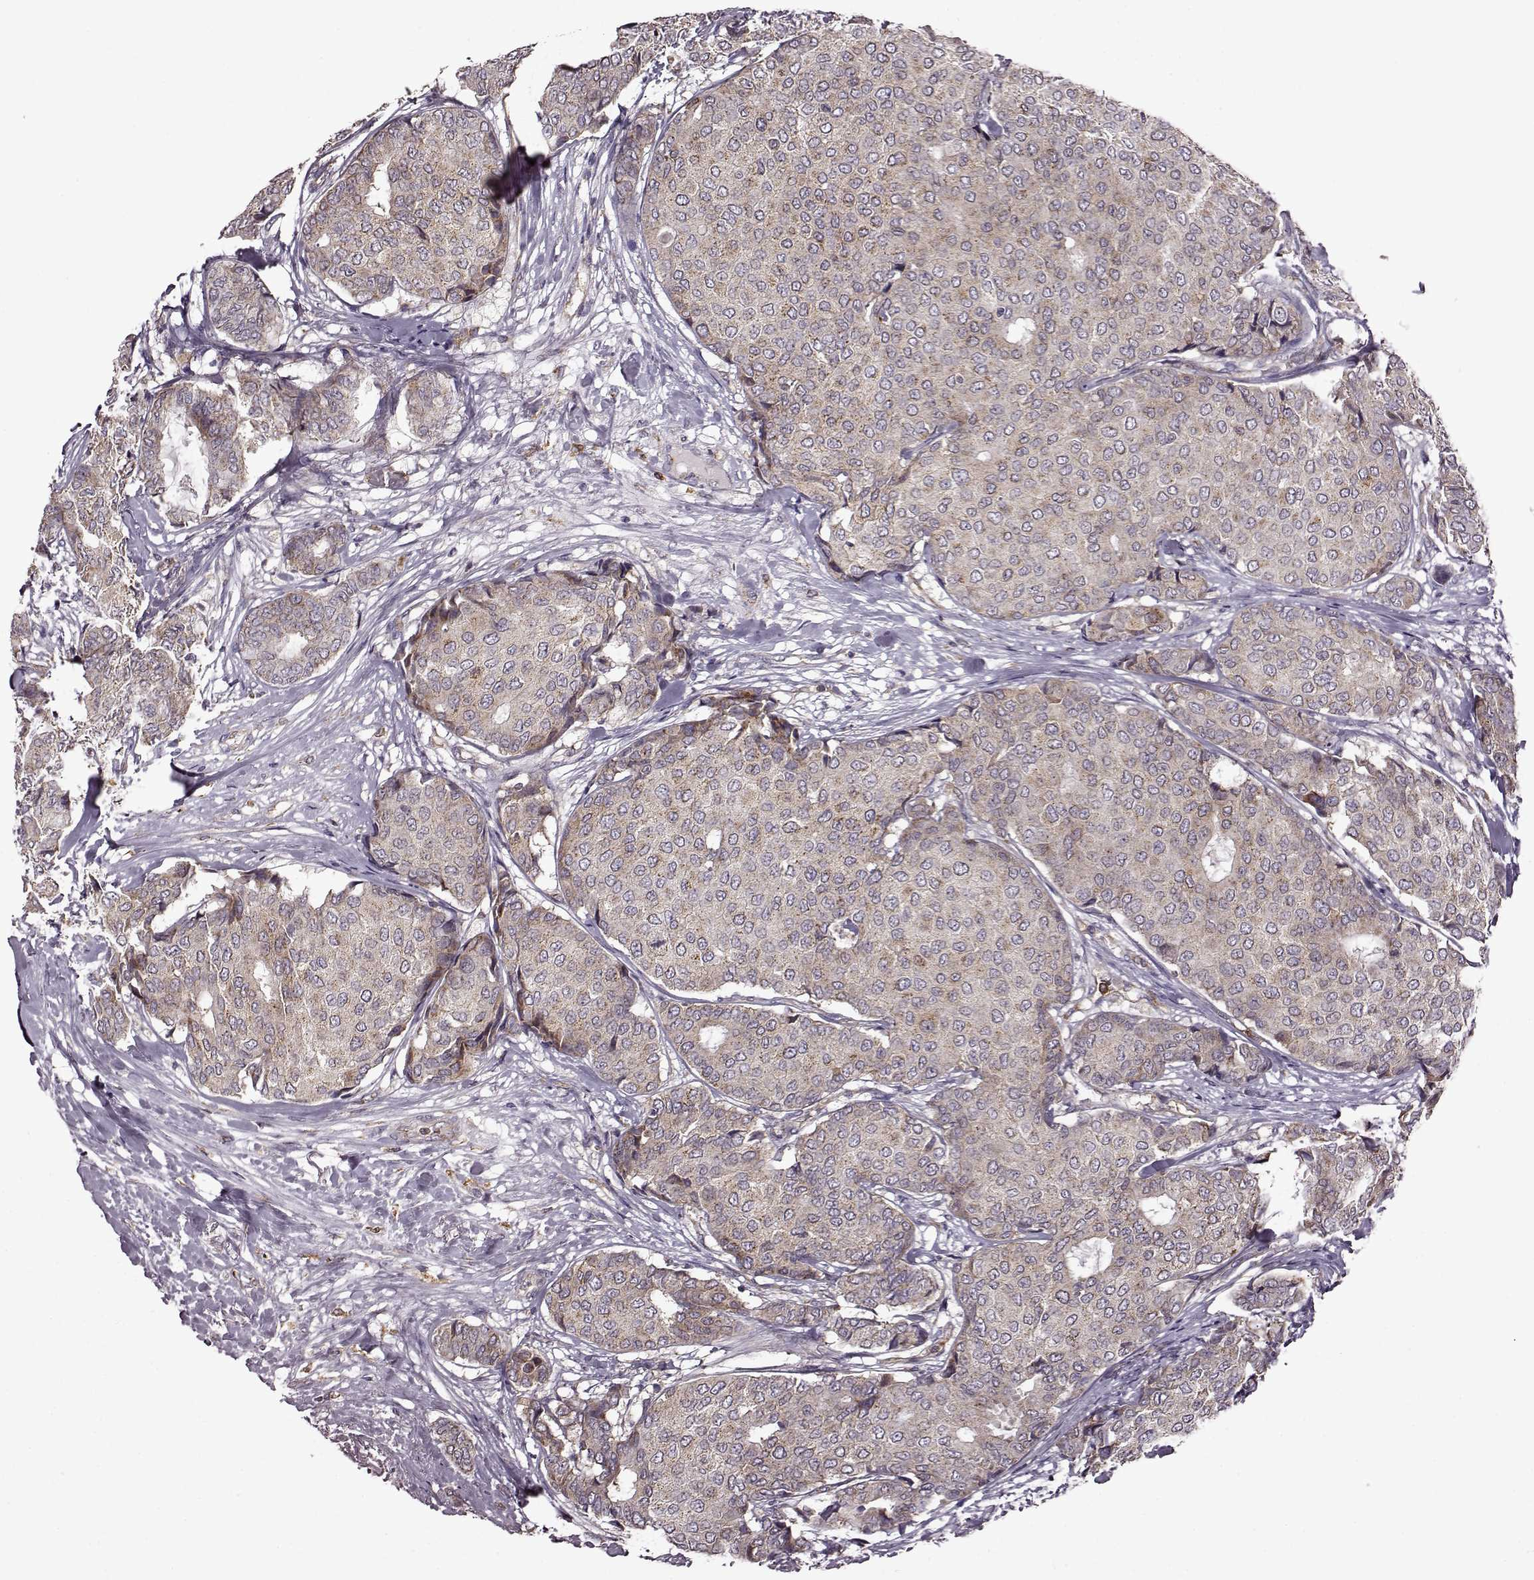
{"staining": {"intensity": "weak", "quantity": ">75%", "location": "cytoplasmic/membranous"}, "tissue": "breast cancer", "cell_type": "Tumor cells", "image_type": "cancer", "snomed": [{"axis": "morphology", "description": "Duct carcinoma"}, {"axis": "topography", "description": "Breast"}], "caption": "Human invasive ductal carcinoma (breast) stained with a brown dye demonstrates weak cytoplasmic/membranous positive positivity in about >75% of tumor cells.", "gene": "MTSS1", "patient": {"sex": "female", "age": 75}}